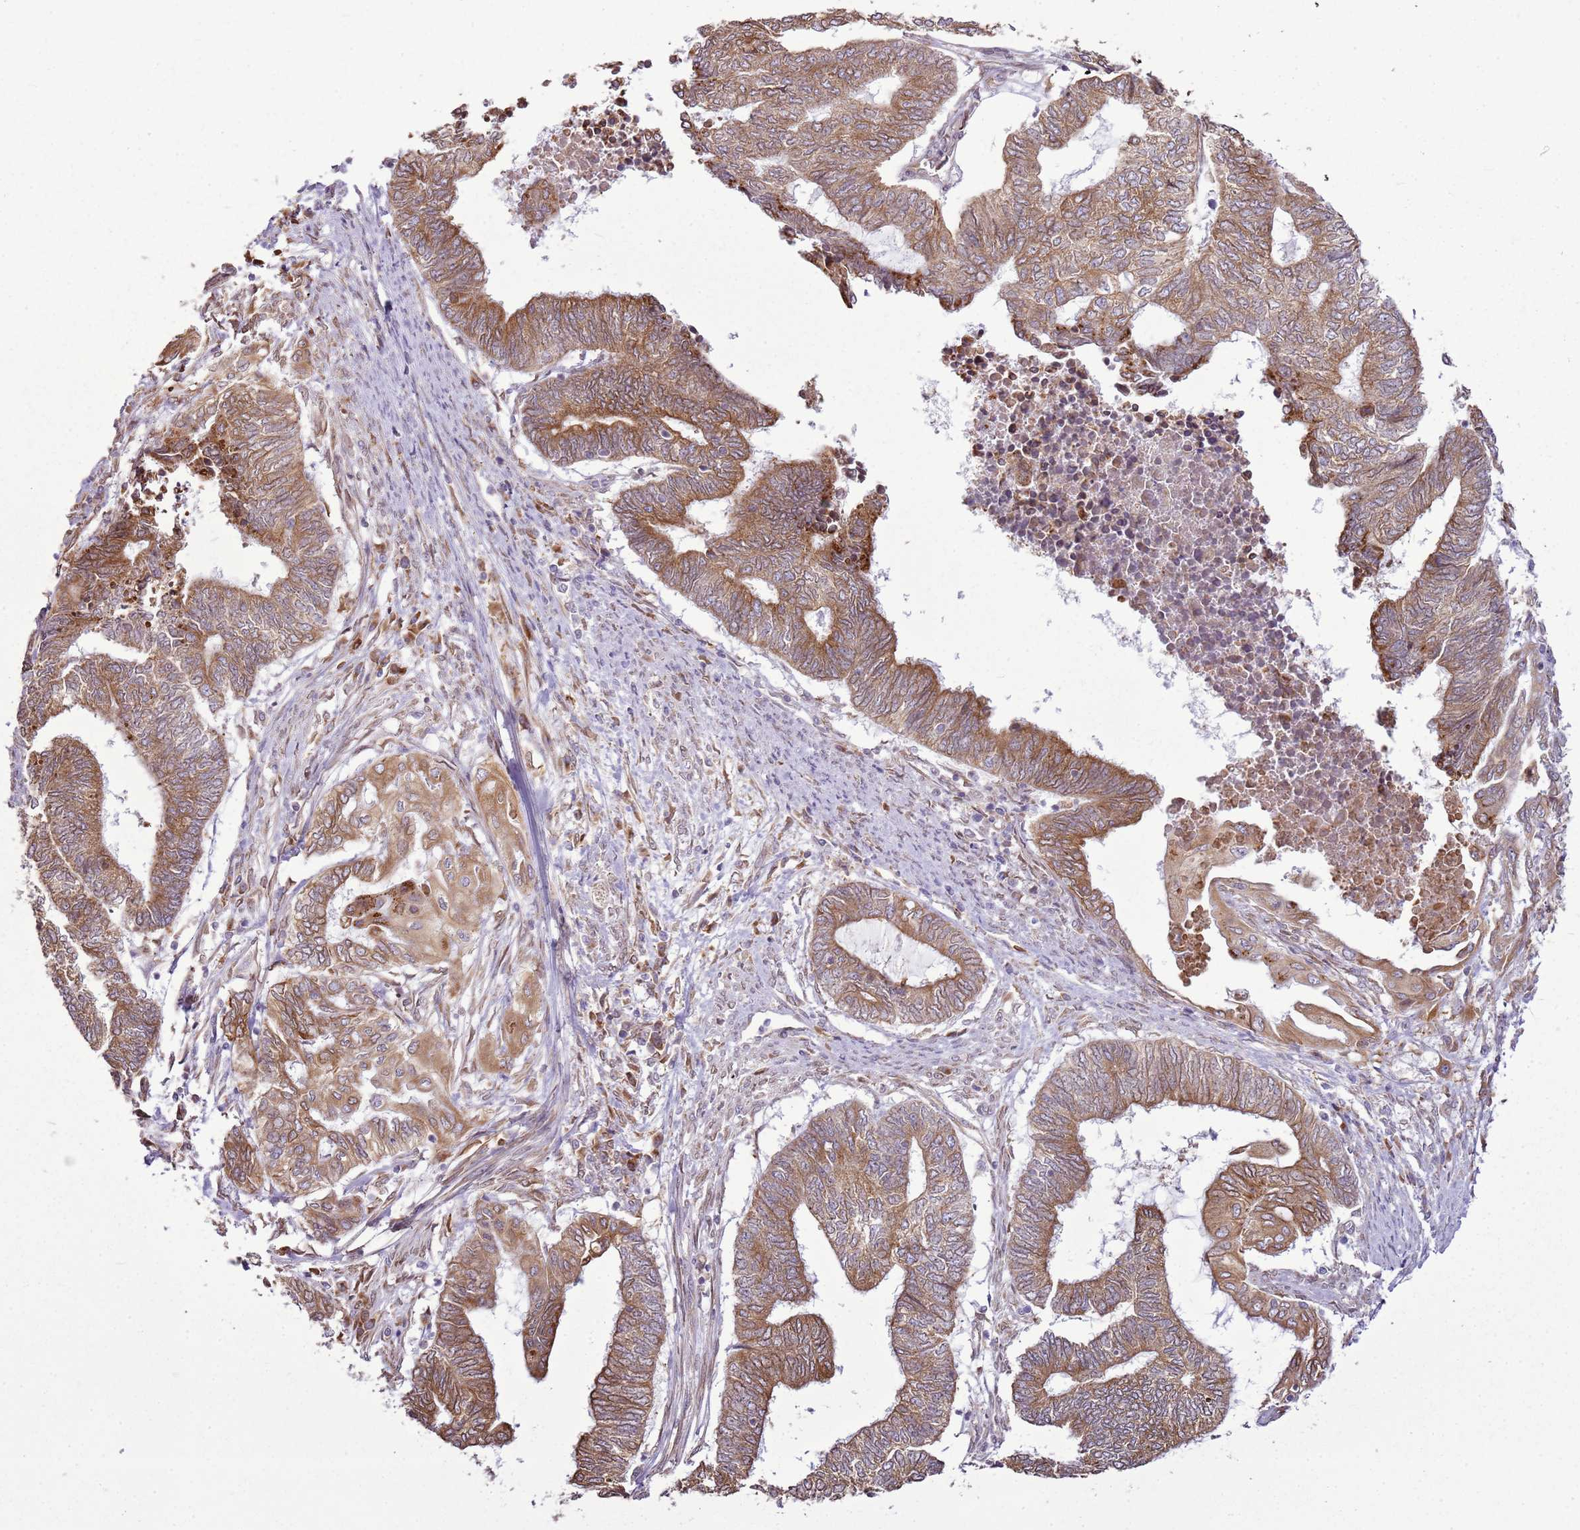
{"staining": {"intensity": "moderate", "quantity": ">75%", "location": "cytoplasmic/membranous"}, "tissue": "endometrial cancer", "cell_type": "Tumor cells", "image_type": "cancer", "snomed": [{"axis": "morphology", "description": "Adenocarcinoma, NOS"}, {"axis": "topography", "description": "Uterus"}, {"axis": "topography", "description": "Endometrium"}], "caption": "Immunohistochemical staining of endometrial cancer reveals medium levels of moderate cytoplasmic/membranous protein positivity in approximately >75% of tumor cells.", "gene": "TMED10", "patient": {"sex": "female", "age": 70}}